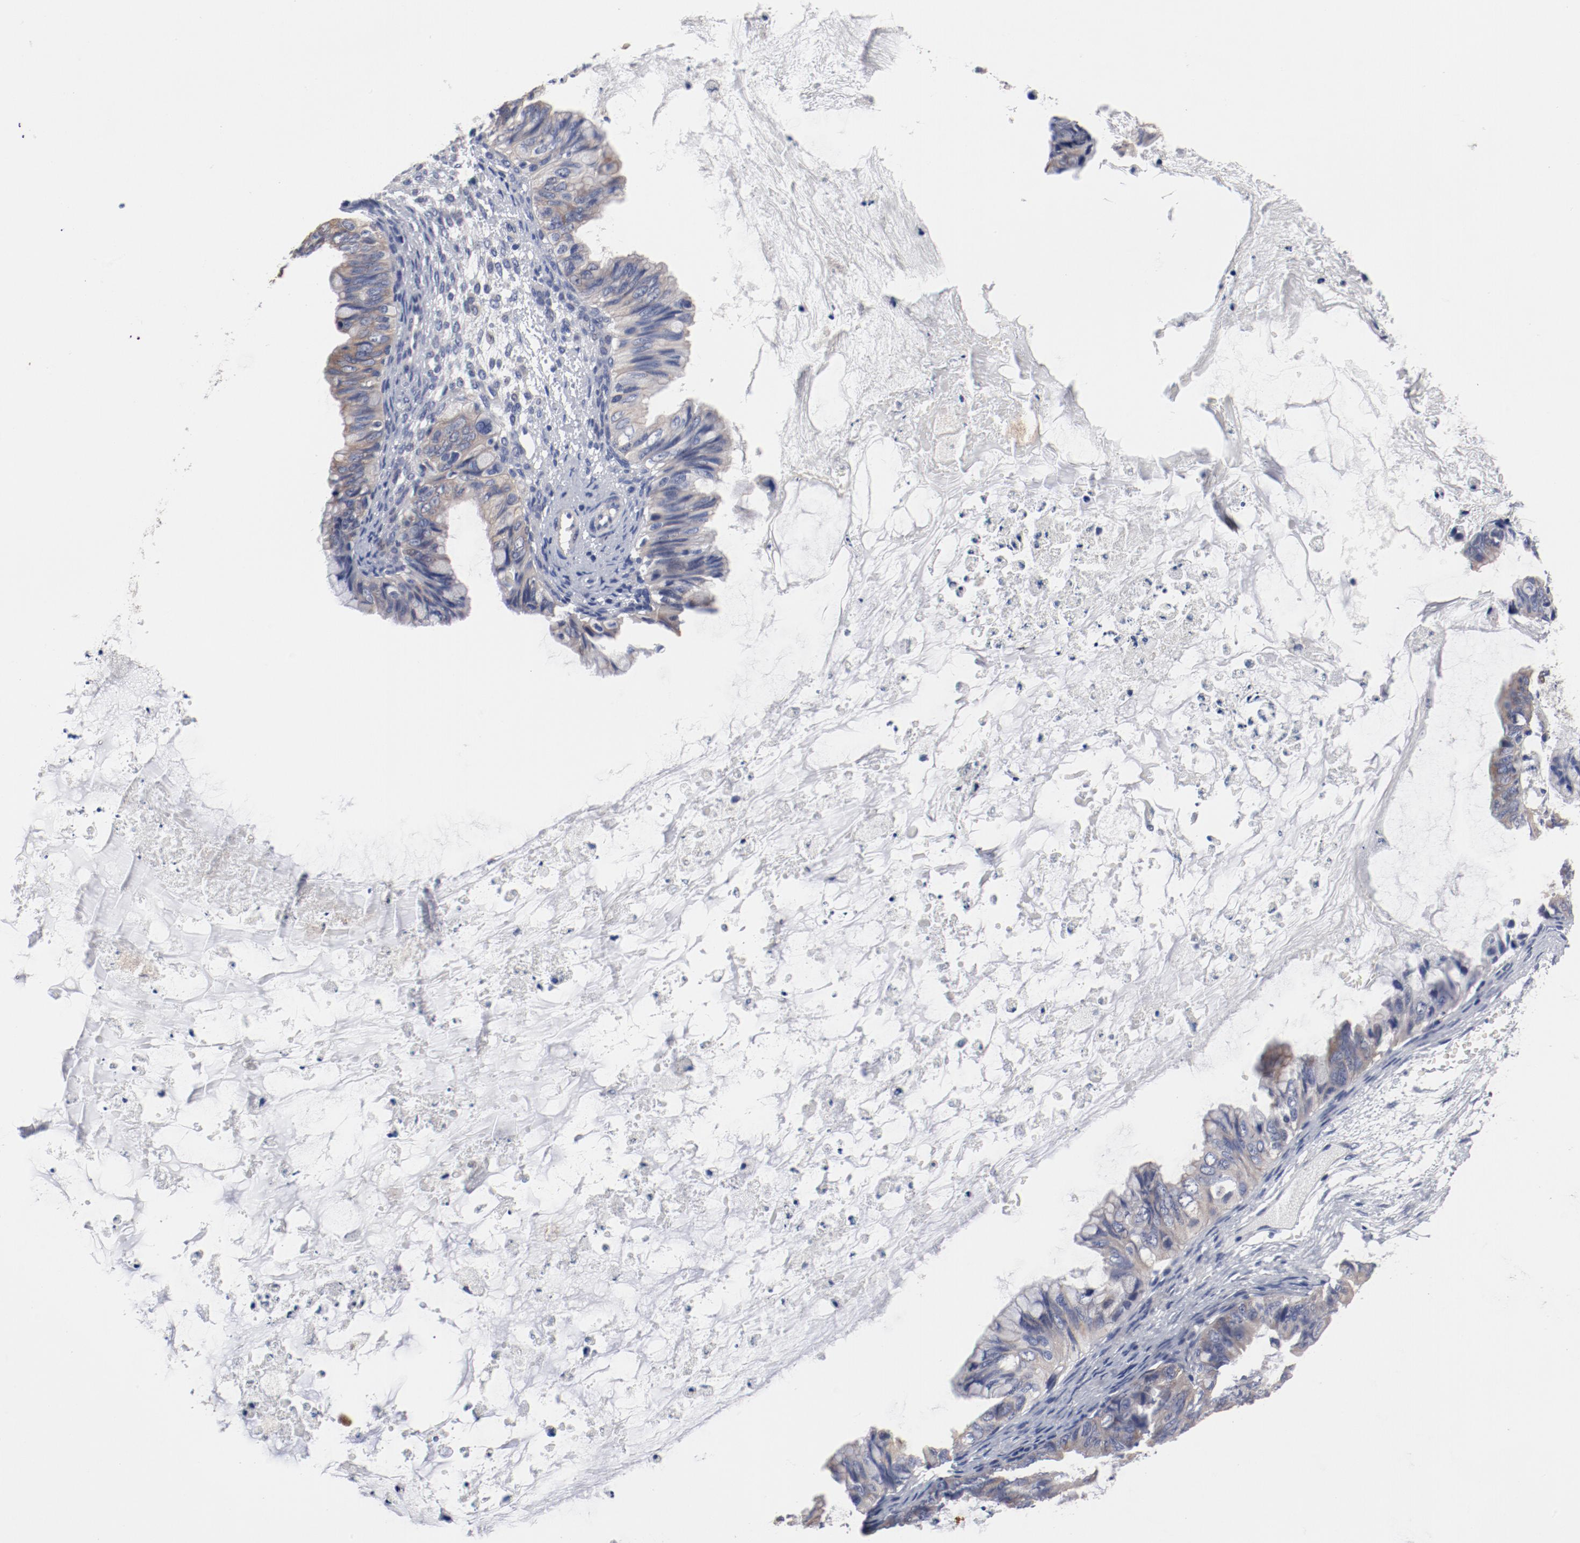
{"staining": {"intensity": "weak", "quantity": ">75%", "location": "cytoplasmic/membranous"}, "tissue": "ovarian cancer", "cell_type": "Tumor cells", "image_type": "cancer", "snomed": [{"axis": "morphology", "description": "Cystadenocarcinoma, mucinous, NOS"}, {"axis": "topography", "description": "Ovary"}], "caption": "Brown immunohistochemical staining in human mucinous cystadenocarcinoma (ovarian) reveals weak cytoplasmic/membranous expression in approximately >75% of tumor cells. (IHC, brightfield microscopy, high magnification).", "gene": "GPR143", "patient": {"sex": "female", "age": 36}}